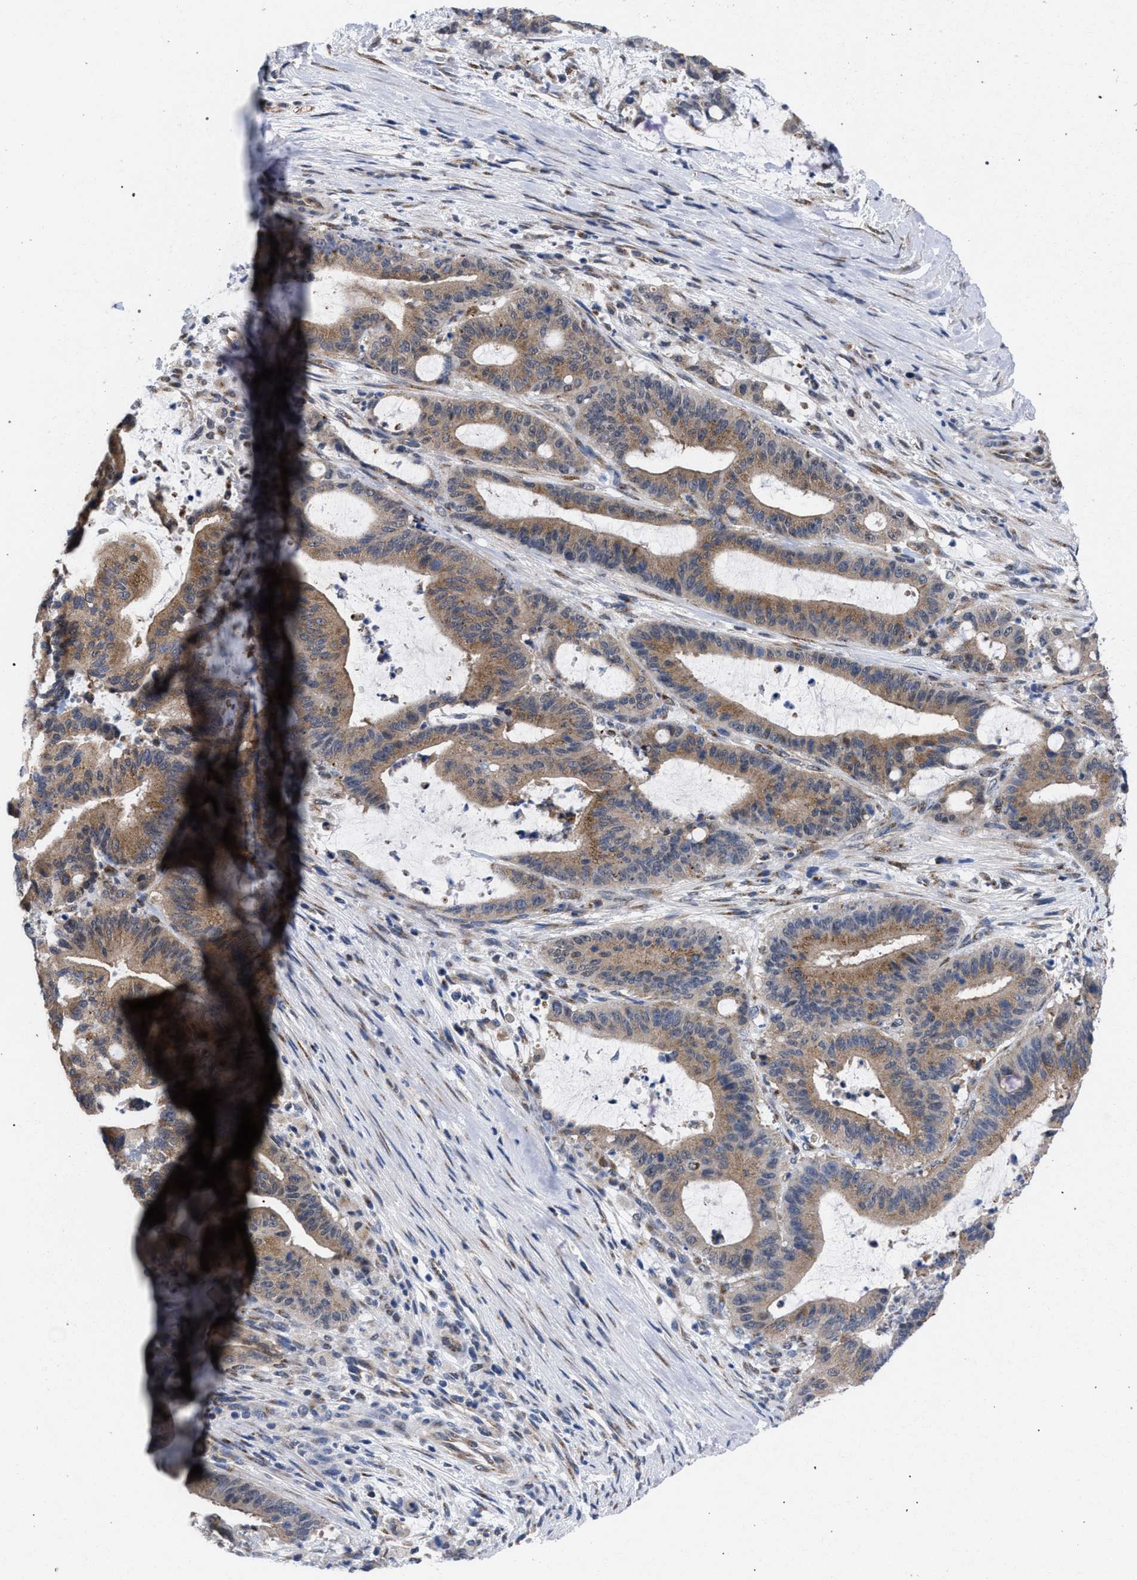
{"staining": {"intensity": "moderate", "quantity": ">75%", "location": "cytoplasmic/membranous"}, "tissue": "liver cancer", "cell_type": "Tumor cells", "image_type": "cancer", "snomed": [{"axis": "morphology", "description": "Normal tissue, NOS"}, {"axis": "morphology", "description": "Cholangiocarcinoma"}, {"axis": "topography", "description": "Liver"}, {"axis": "topography", "description": "Peripheral nerve tissue"}], "caption": "This is a micrograph of IHC staining of liver cancer, which shows moderate expression in the cytoplasmic/membranous of tumor cells.", "gene": "GOLGA2", "patient": {"sex": "female", "age": 73}}